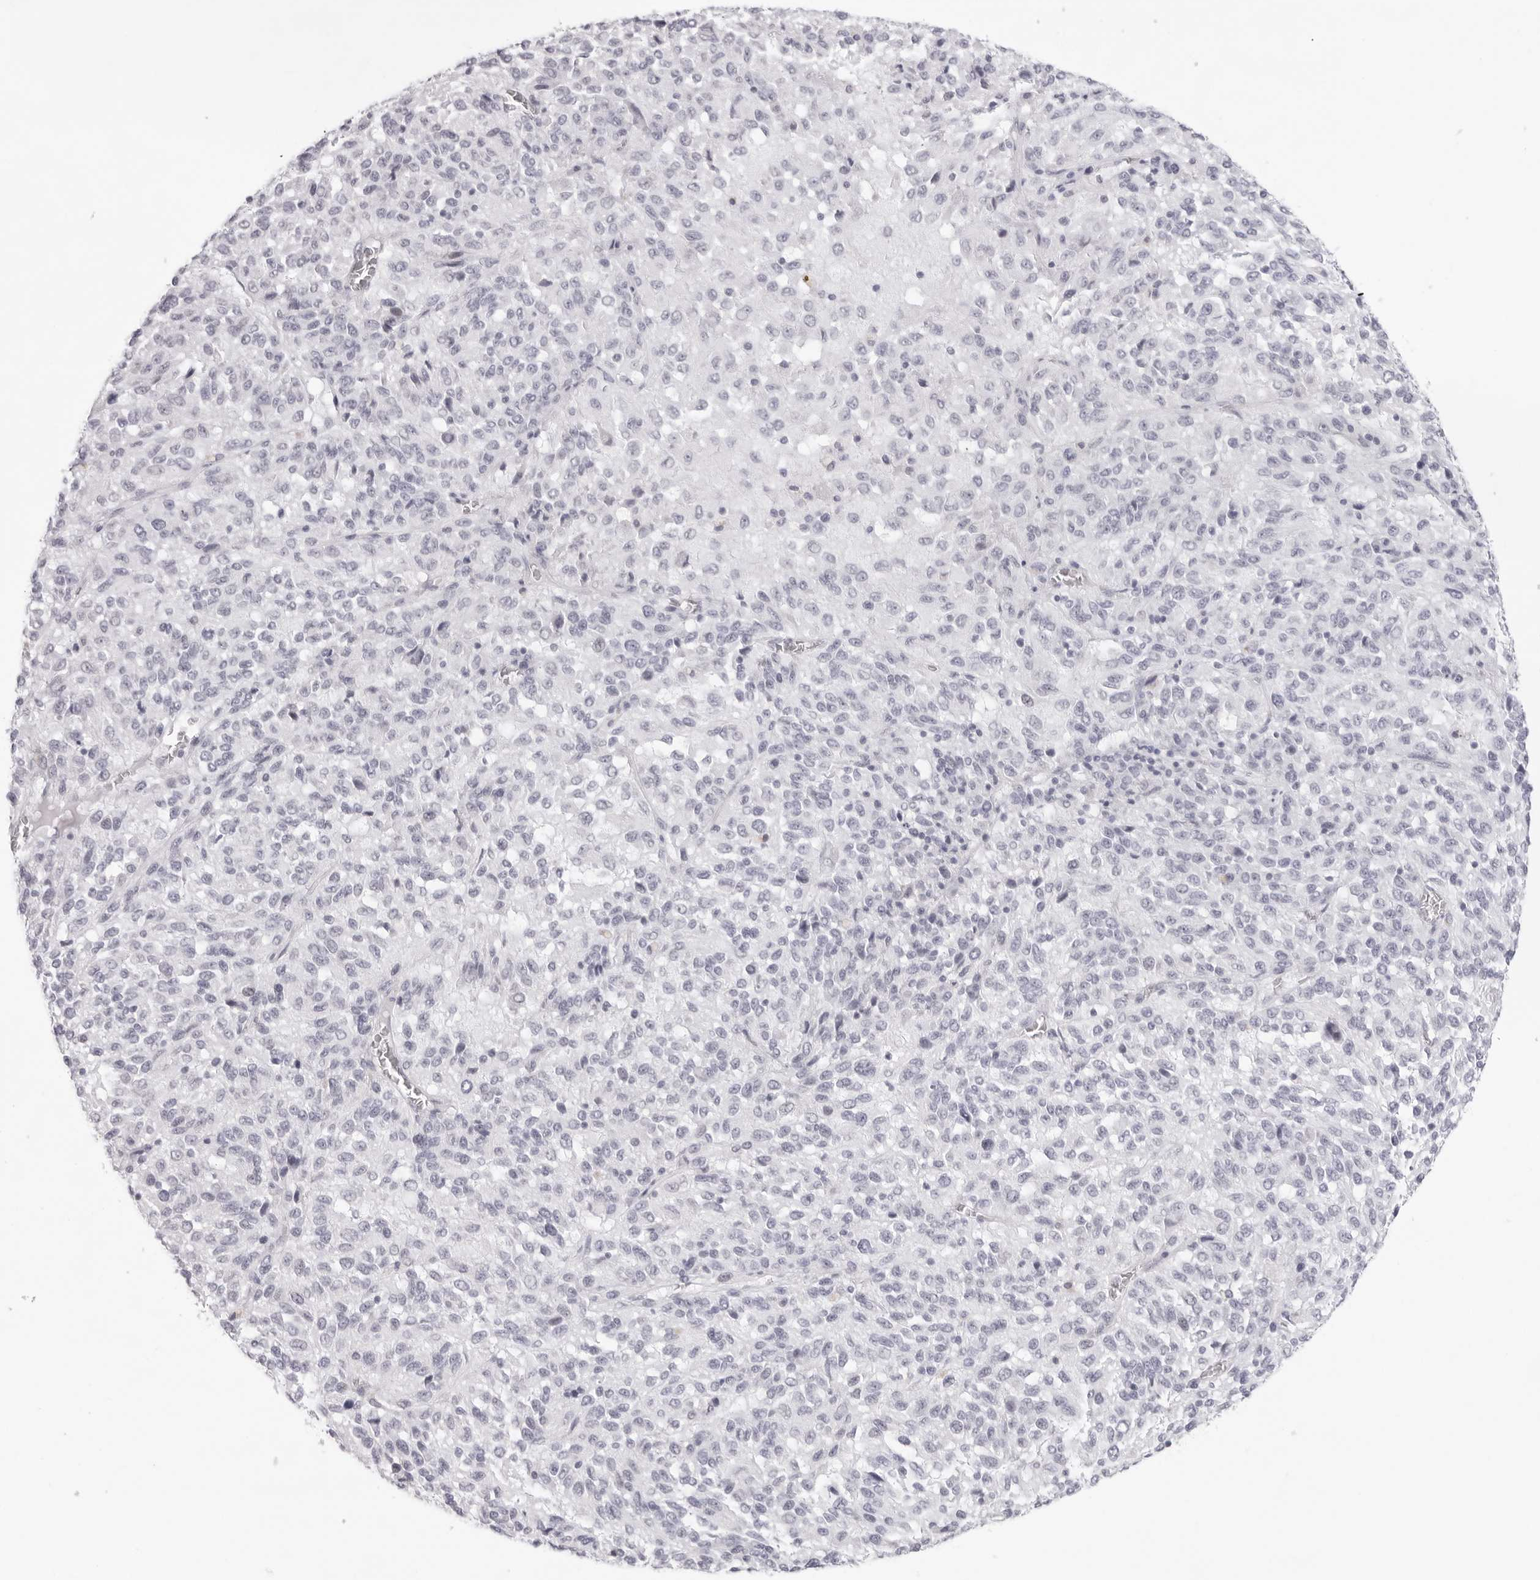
{"staining": {"intensity": "negative", "quantity": "none", "location": "none"}, "tissue": "melanoma", "cell_type": "Tumor cells", "image_type": "cancer", "snomed": [{"axis": "morphology", "description": "Malignant melanoma, Metastatic site"}, {"axis": "topography", "description": "Lung"}], "caption": "Protein analysis of malignant melanoma (metastatic site) exhibits no significant positivity in tumor cells.", "gene": "KLK12", "patient": {"sex": "male", "age": 64}}